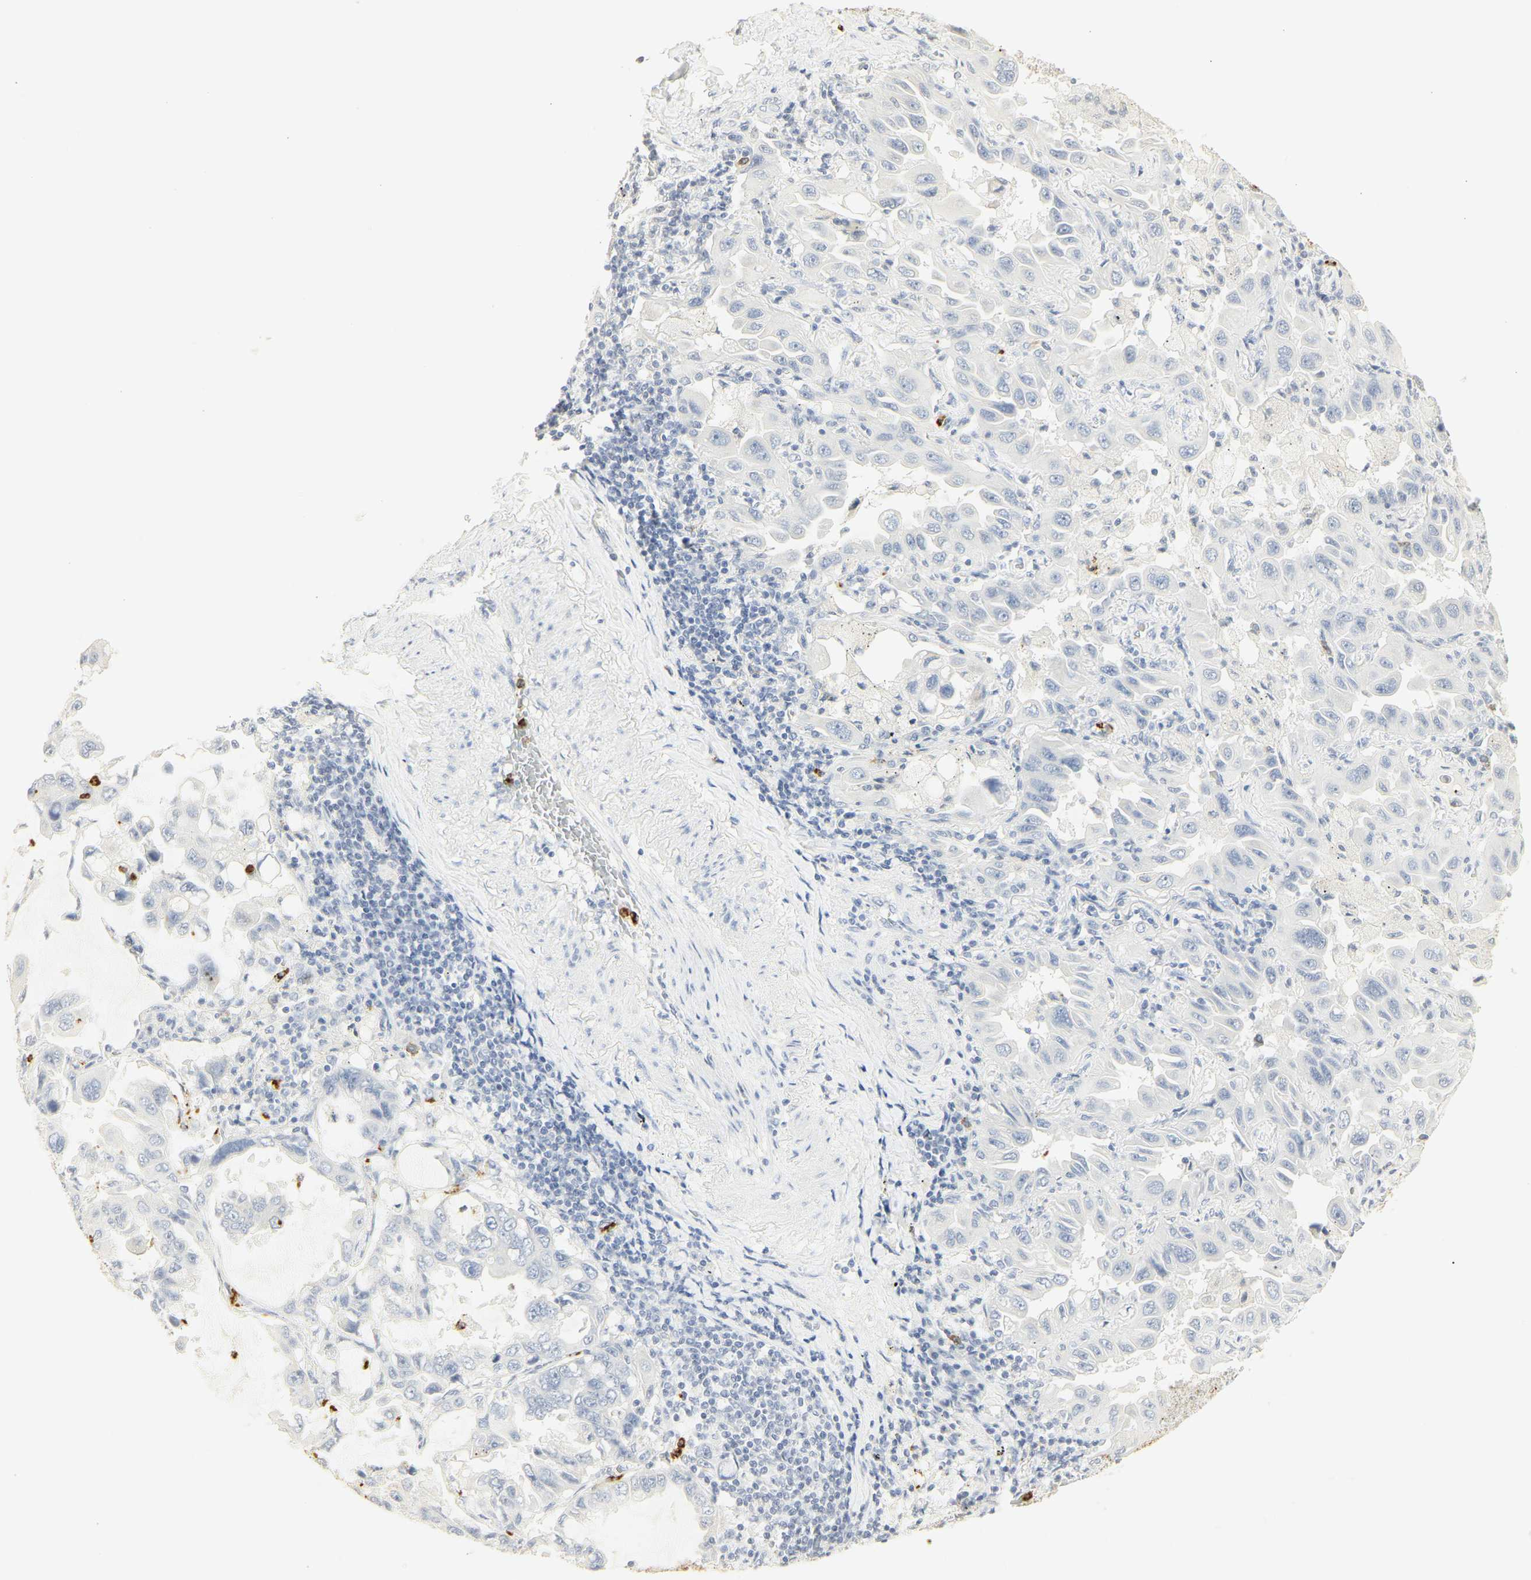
{"staining": {"intensity": "negative", "quantity": "none", "location": "none"}, "tissue": "lung cancer", "cell_type": "Tumor cells", "image_type": "cancer", "snomed": [{"axis": "morphology", "description": "Adenocarcinoma, NOS"}, {"axis": "topography", "description": "Lung"}], "caption": "Lung cancer (adenocarcinoma) was stained to show a protein in brown. There is no significant positivity in tumor cells.", "gene": "MPO", "patient": {"sex": "male", "age": 64}}